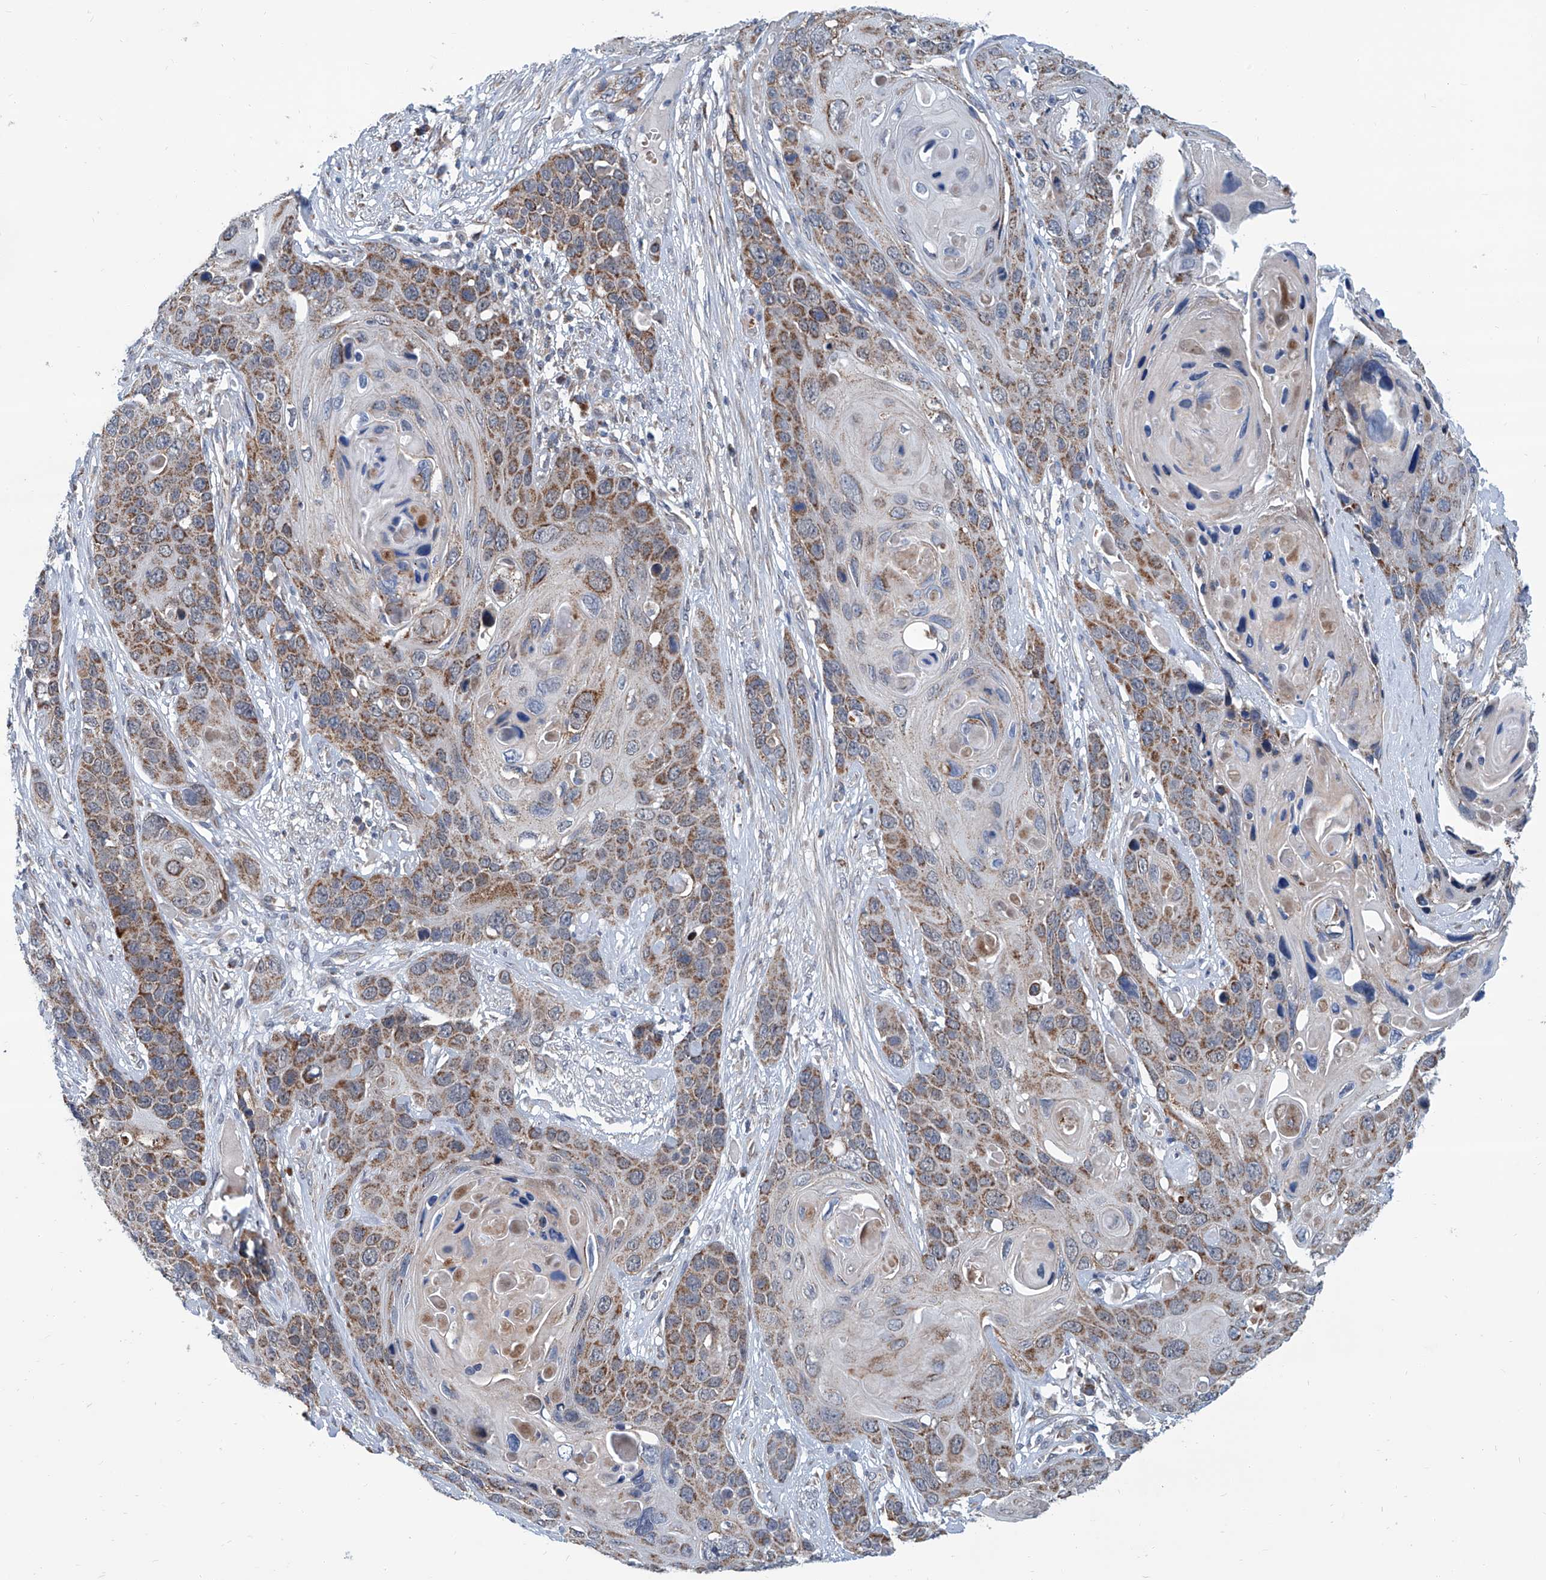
{"staining": {"intensity": "moderate", "quantity": ">75%", "location": "cytoplasmic/membranous"}, "tissue": "skin cancer", "cell_type": "Tumor cells", "image_type": "cancer", "snomed": [{"axis": "morphology", "description": "Squamous cell carcinoma, NOS"}, {"axis": "topography", "description": "Skin"}], "caption": "This is a photomicrograph of IHC staining of skin cancer (squamous cell carcinoma), which shows moderate positivity in the cytoplasmic/membranous of tumor cells.", "gene": "USP48", "patient": {"sex": "male", "age": 55}}